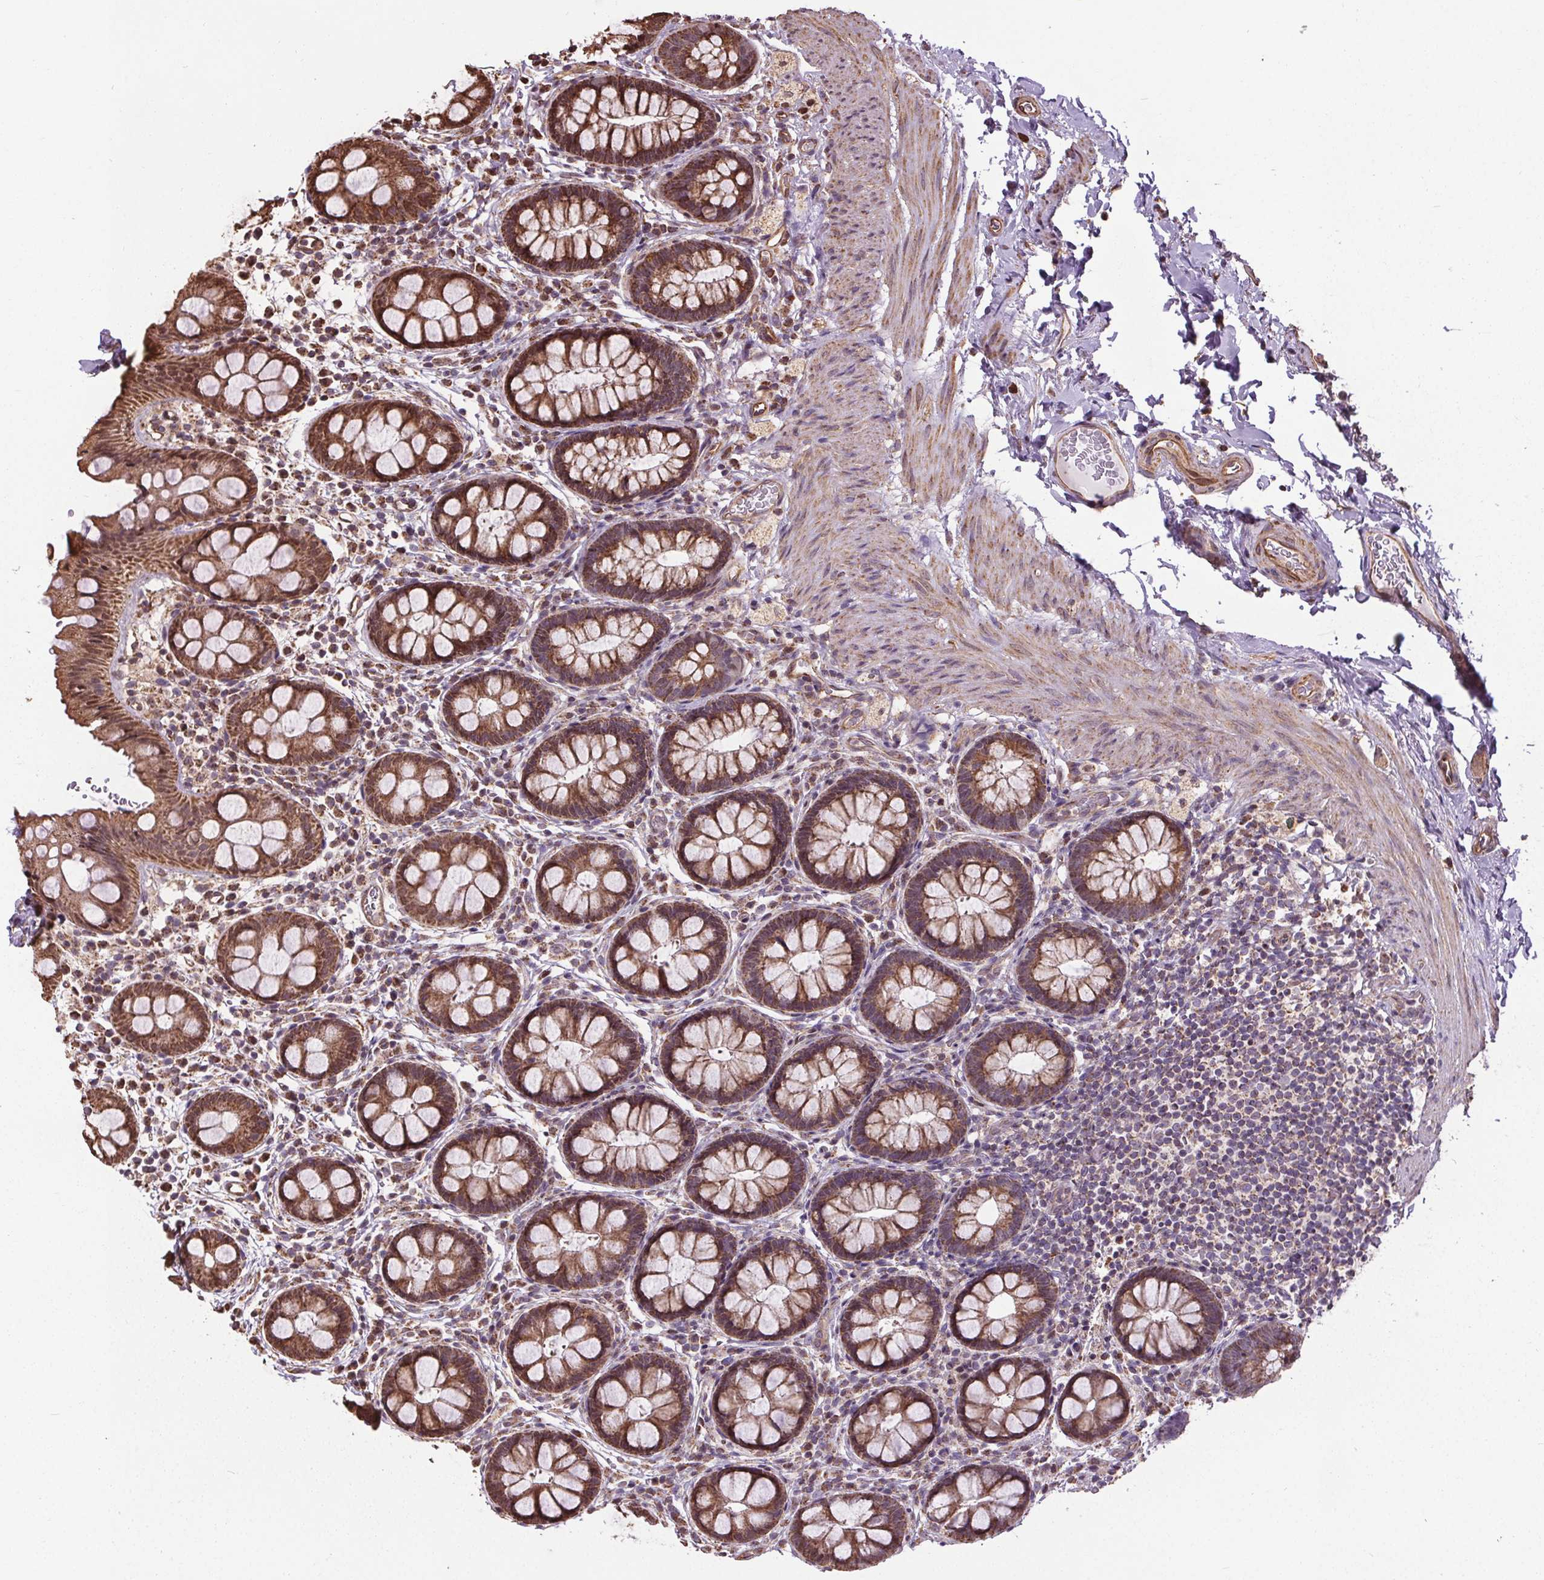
{"staining": {"intensity": "moderate", "quantity": ">75%", "location": "cytoplasmic/membranous"}, "tissue": "rectum", "cell_type": "Glandular cells", "image_type": "normal", "snomed": [{"axis": "morphology", "description": "Normal tissue, NOS"}, {"axis": "topography", "description": "Rectum"}, {"axis": "topography", "description": "Peripheral nerve tissue"}], "caption": "Immunohistochemical staining of normal rectum displays >75% levels of moderate cytoplasmic/membranous protein staining in approximately >75% of glandular cells. (DAB (3,3'-diaminobenzidine) IHC, brown staining for protein, blue staining for nuclei).", "gene": "ZNF548", "patient": {"sex": "female", "age": 69}}